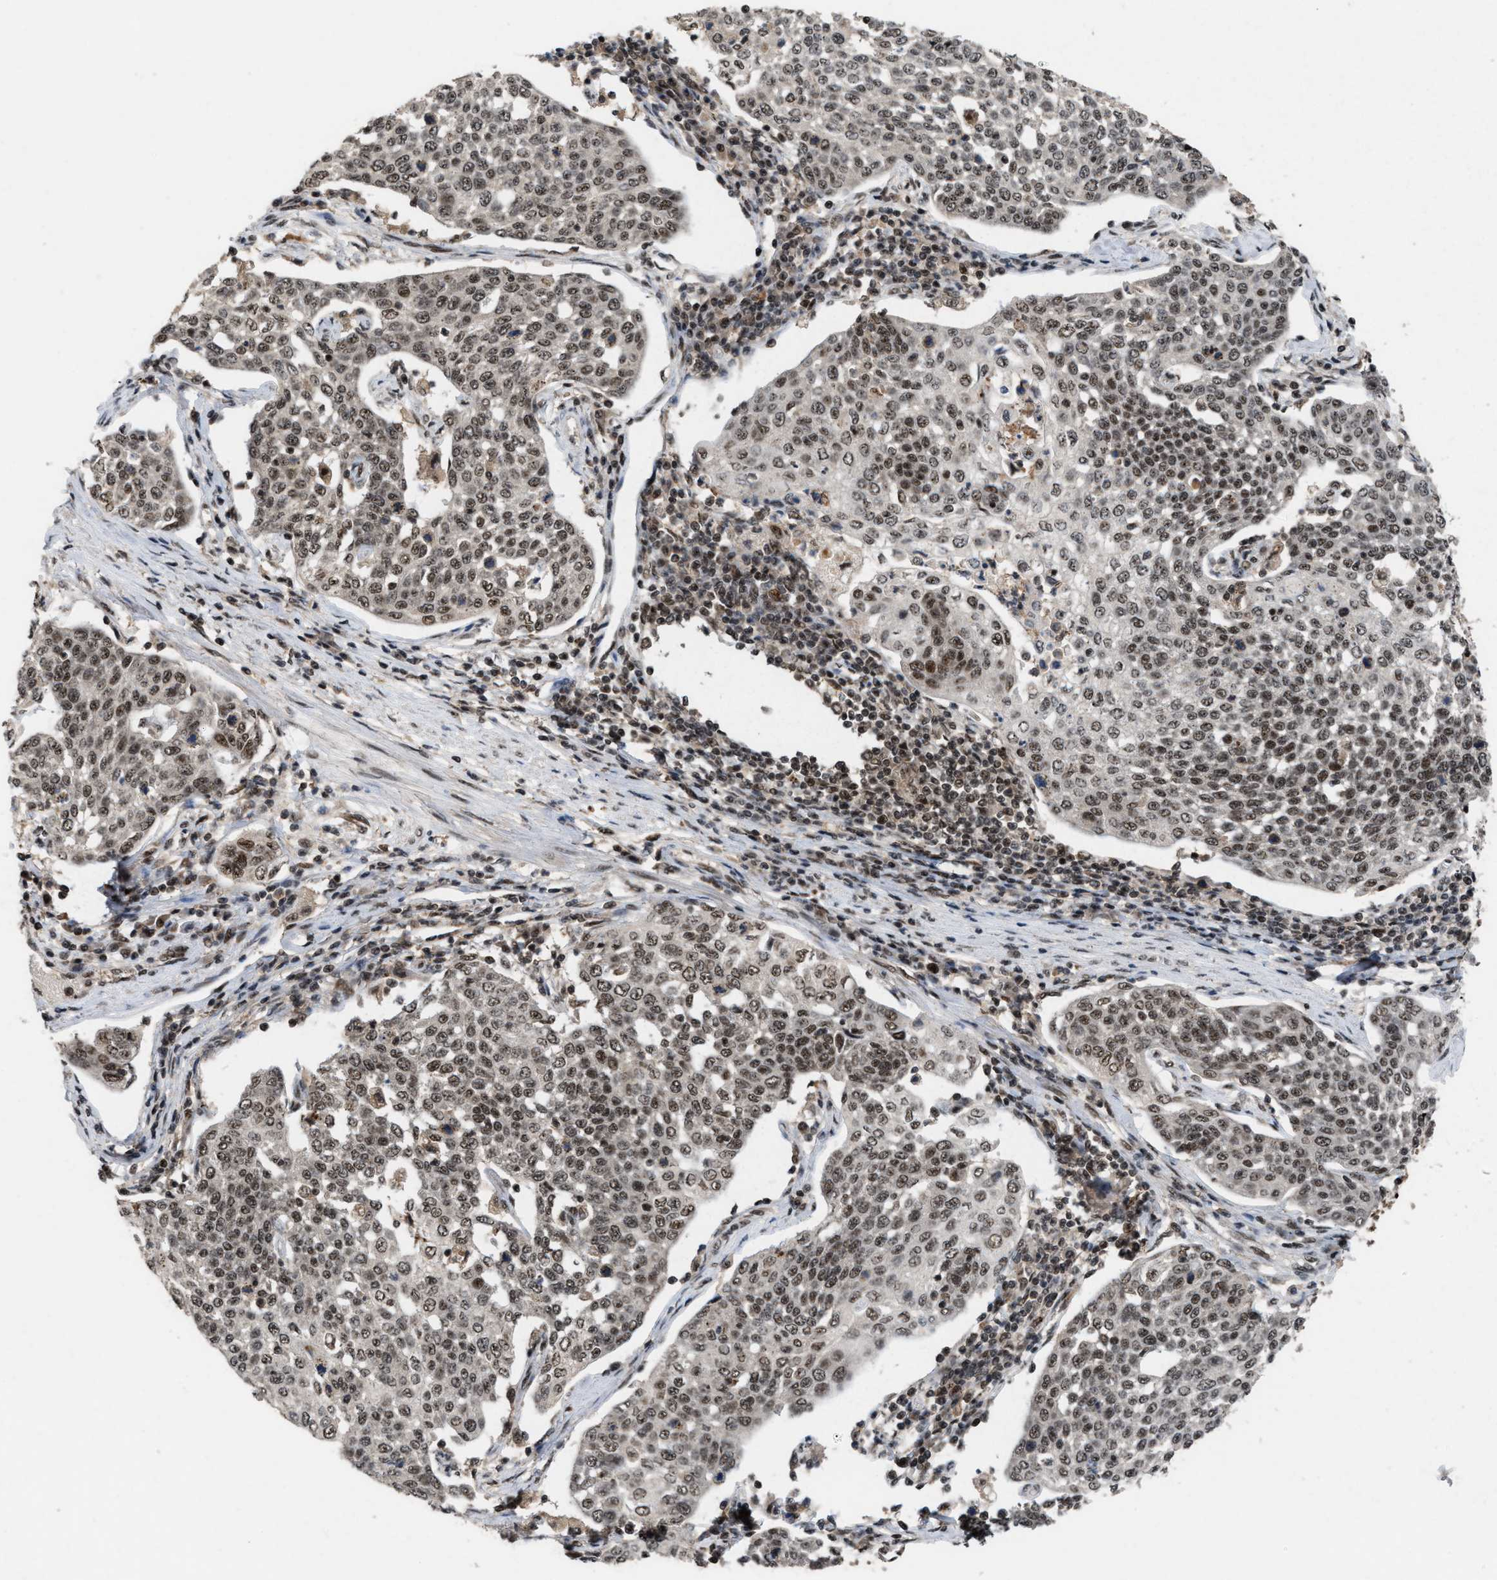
{"staining": {"intensity": "moderate", "quantity": ">75%", "location": "nuclear"}, "tissue": "cervical cancer", "cell_type": "Tumor cells", "image_type": "cancer", "snomed": [{"axis": "morphology", "description": "Squamous cell carcinoma, NOS"}, {"axis": "topography", "description": "Cervix"}], "caption": "Human squamous cell carcinoma (cervical) stained for a protein (brown) reveals moderate nuclear positive positivity in about >75% of tumor cells.", "gene": "PRPF4", "patient": {"sex": "female", "age": 34}}